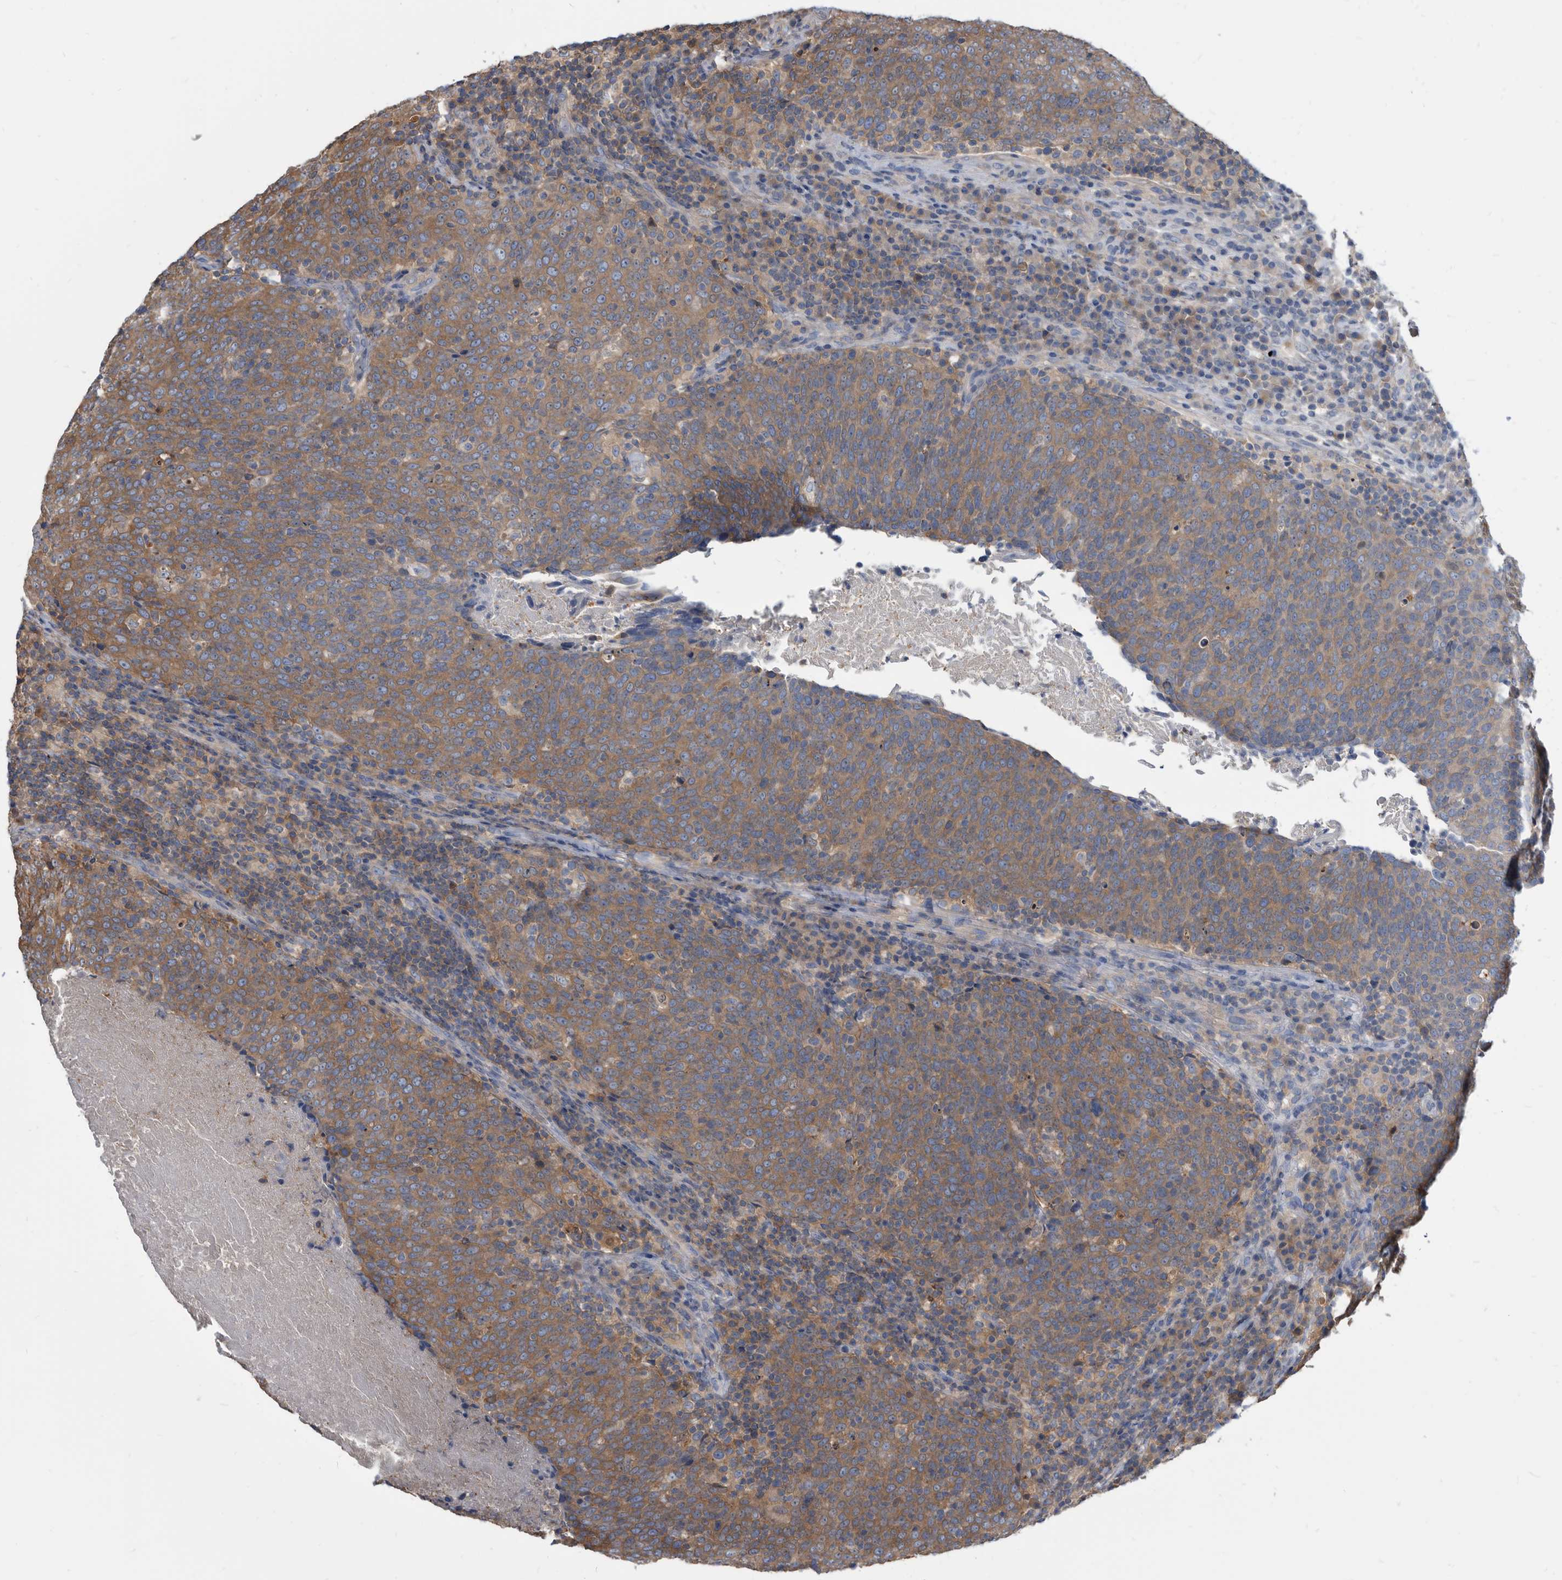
{"staining": {"intensity": "moderate", "quantity": ">75%", "location": "cytoplasmic/membranous"}, "tissue": "head and neck cancer", "cell_type": "Tumor cells", "image_type": "cancer", "snomed": [{"axis": "morphology", "description": "Squamous cell carcinoma, NOS"}, {"axis": "morphology", "description": "Squamous cell carcinoma, metastatic, NOS"}, {"axis": "topography", "description": "Lymph node"}, {"axis": "topography", "description": "Head-Neck"}], "caption": "The immunohistochemical stain shows moderate cytoplasmic/membranous positivity in tumor cells of head and neck cancer (metastatic squamous cell carcinoma) tissue.", "gene": "APEH", "patient": {"sex": "male", "age": 62}}